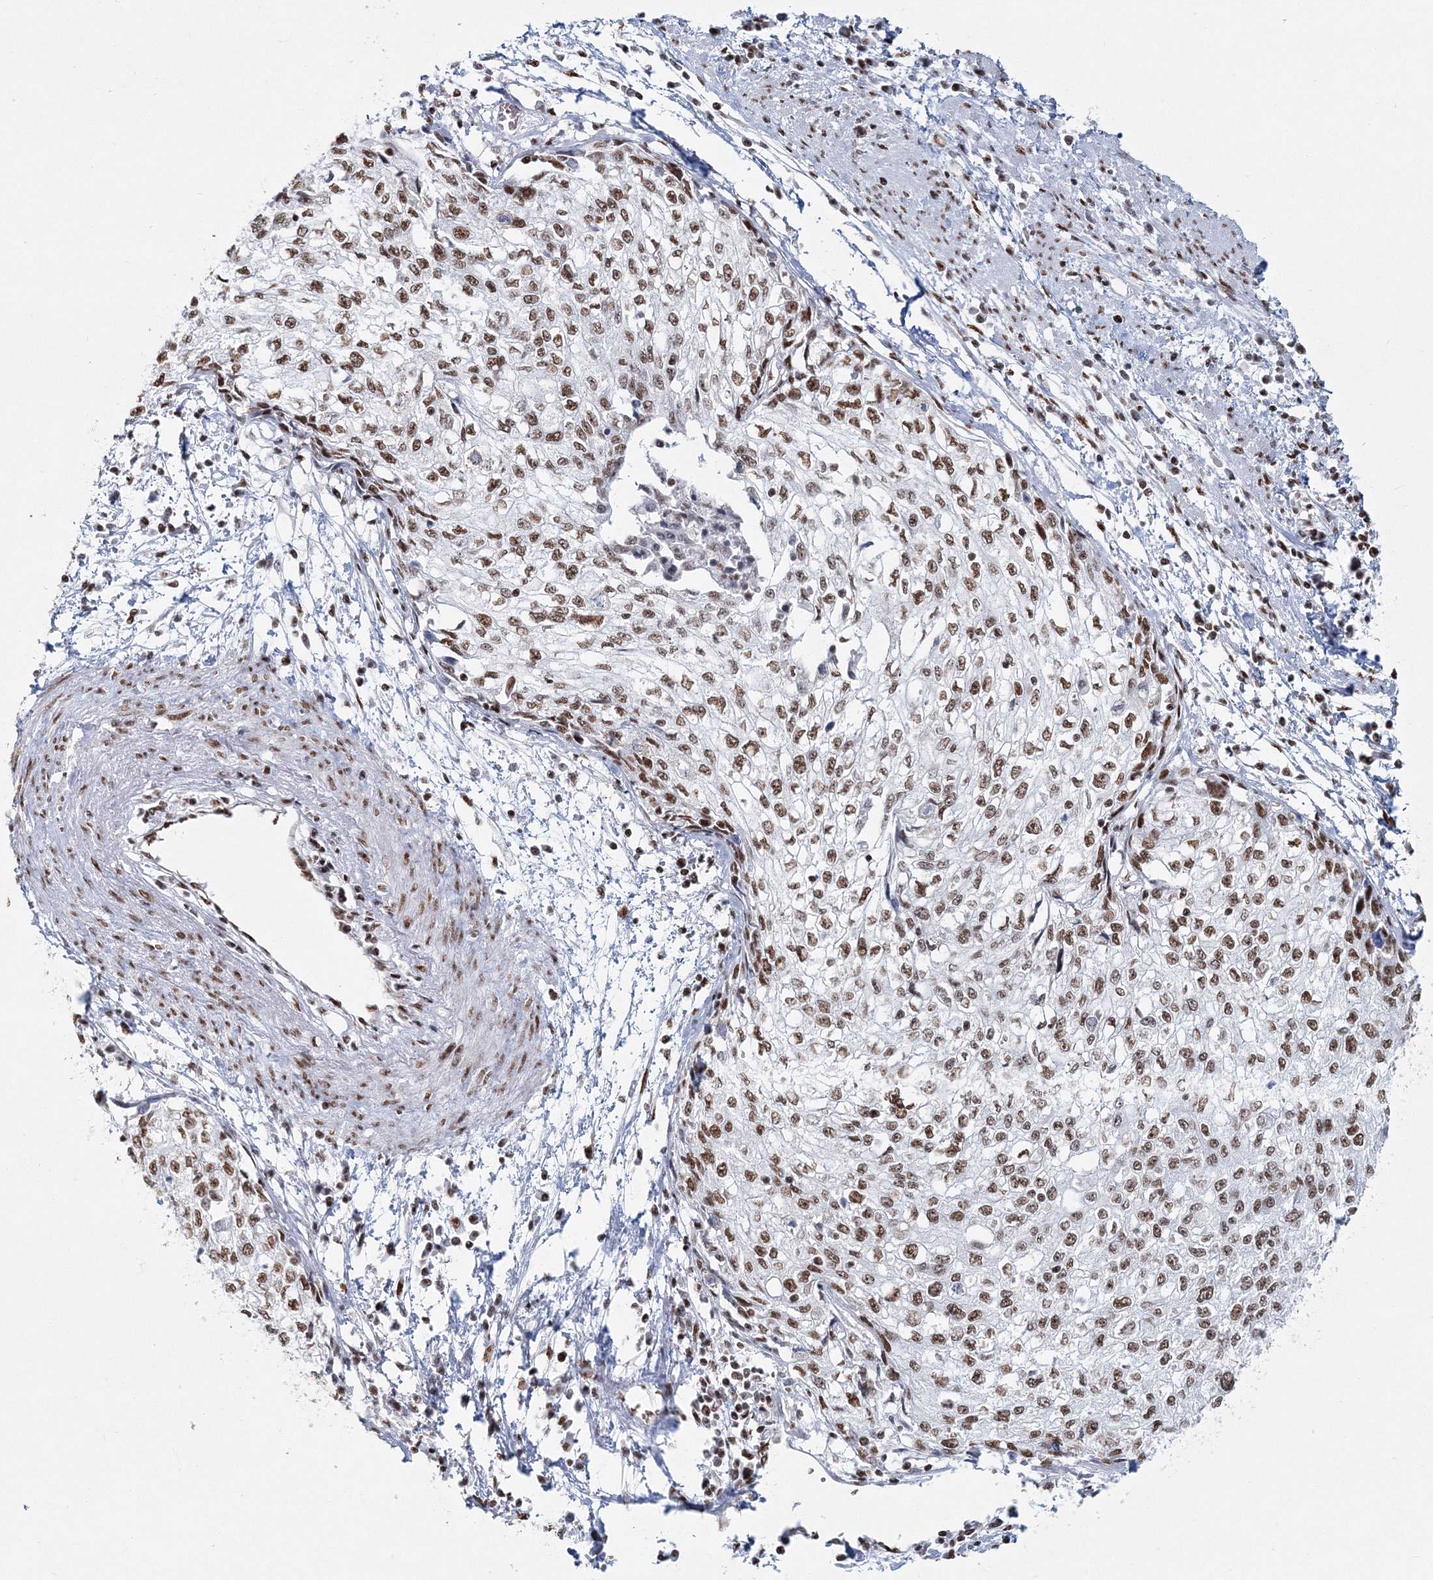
{"staining": {"intensity": "moderate", "quantity": ">75%", "location": "nuclear"}, "tissue": "cervical cancer", "cell_type": "Tumor cells", "image_type": "cancer", "snomed": [{"axis": "morphology", "description": "Squamous cell carcinoma, NOS"}, {"axis": "topography", "description": "Cervix"}], "caption": "Cervical cancer stained with DAB immunohistochemistry (IHC) demonstrates medium levels of moderate nuclear positivity in about >75% of tumor cells. (DAB IHC, brown staining for protein, blue staining for nuclei).", "gene": "QRICH1", "patient": {"sex": "female", "age": 57}}